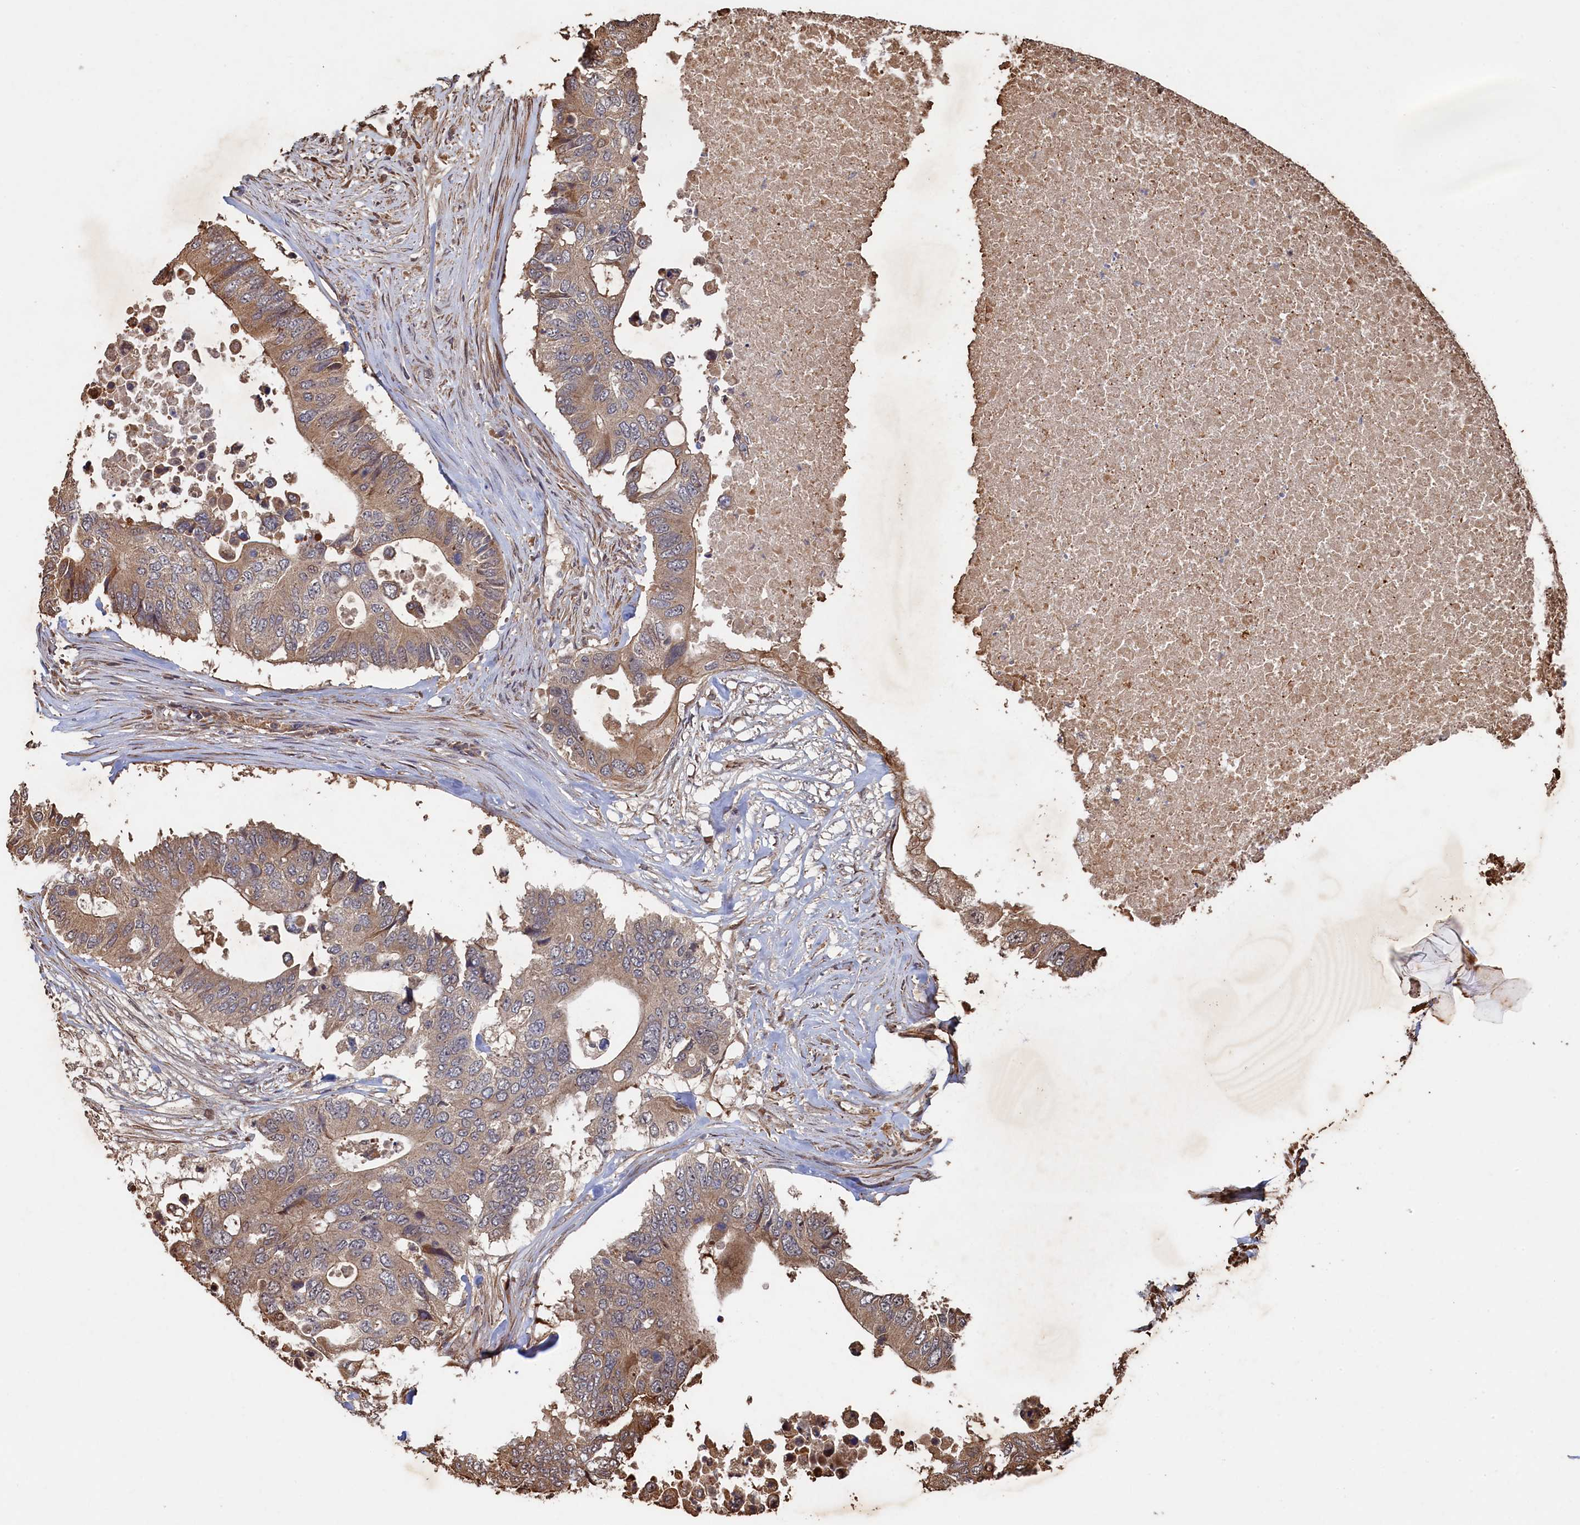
{"staining": {"intensity": "moderate", "quantity": ">75%", "location": "cytoplasmic/membranous"}, "tissue": "colorectal cancer", "cell_type": "Tumor cells", "image_type": "cancer", "snomed": [{"axis": "morphology", "description": "Adenocarcinoma, NOS"}, {"axis": "topography", "description": "Colon"}], "caption": "Human colorectal cancer stained for a protein (brown) demonstrates moderate cytoplasmic/membranous positive staining in about >75% of tumor cells.", "gene": "PIGN", "patient": {"sex": "male", "age": 71}}